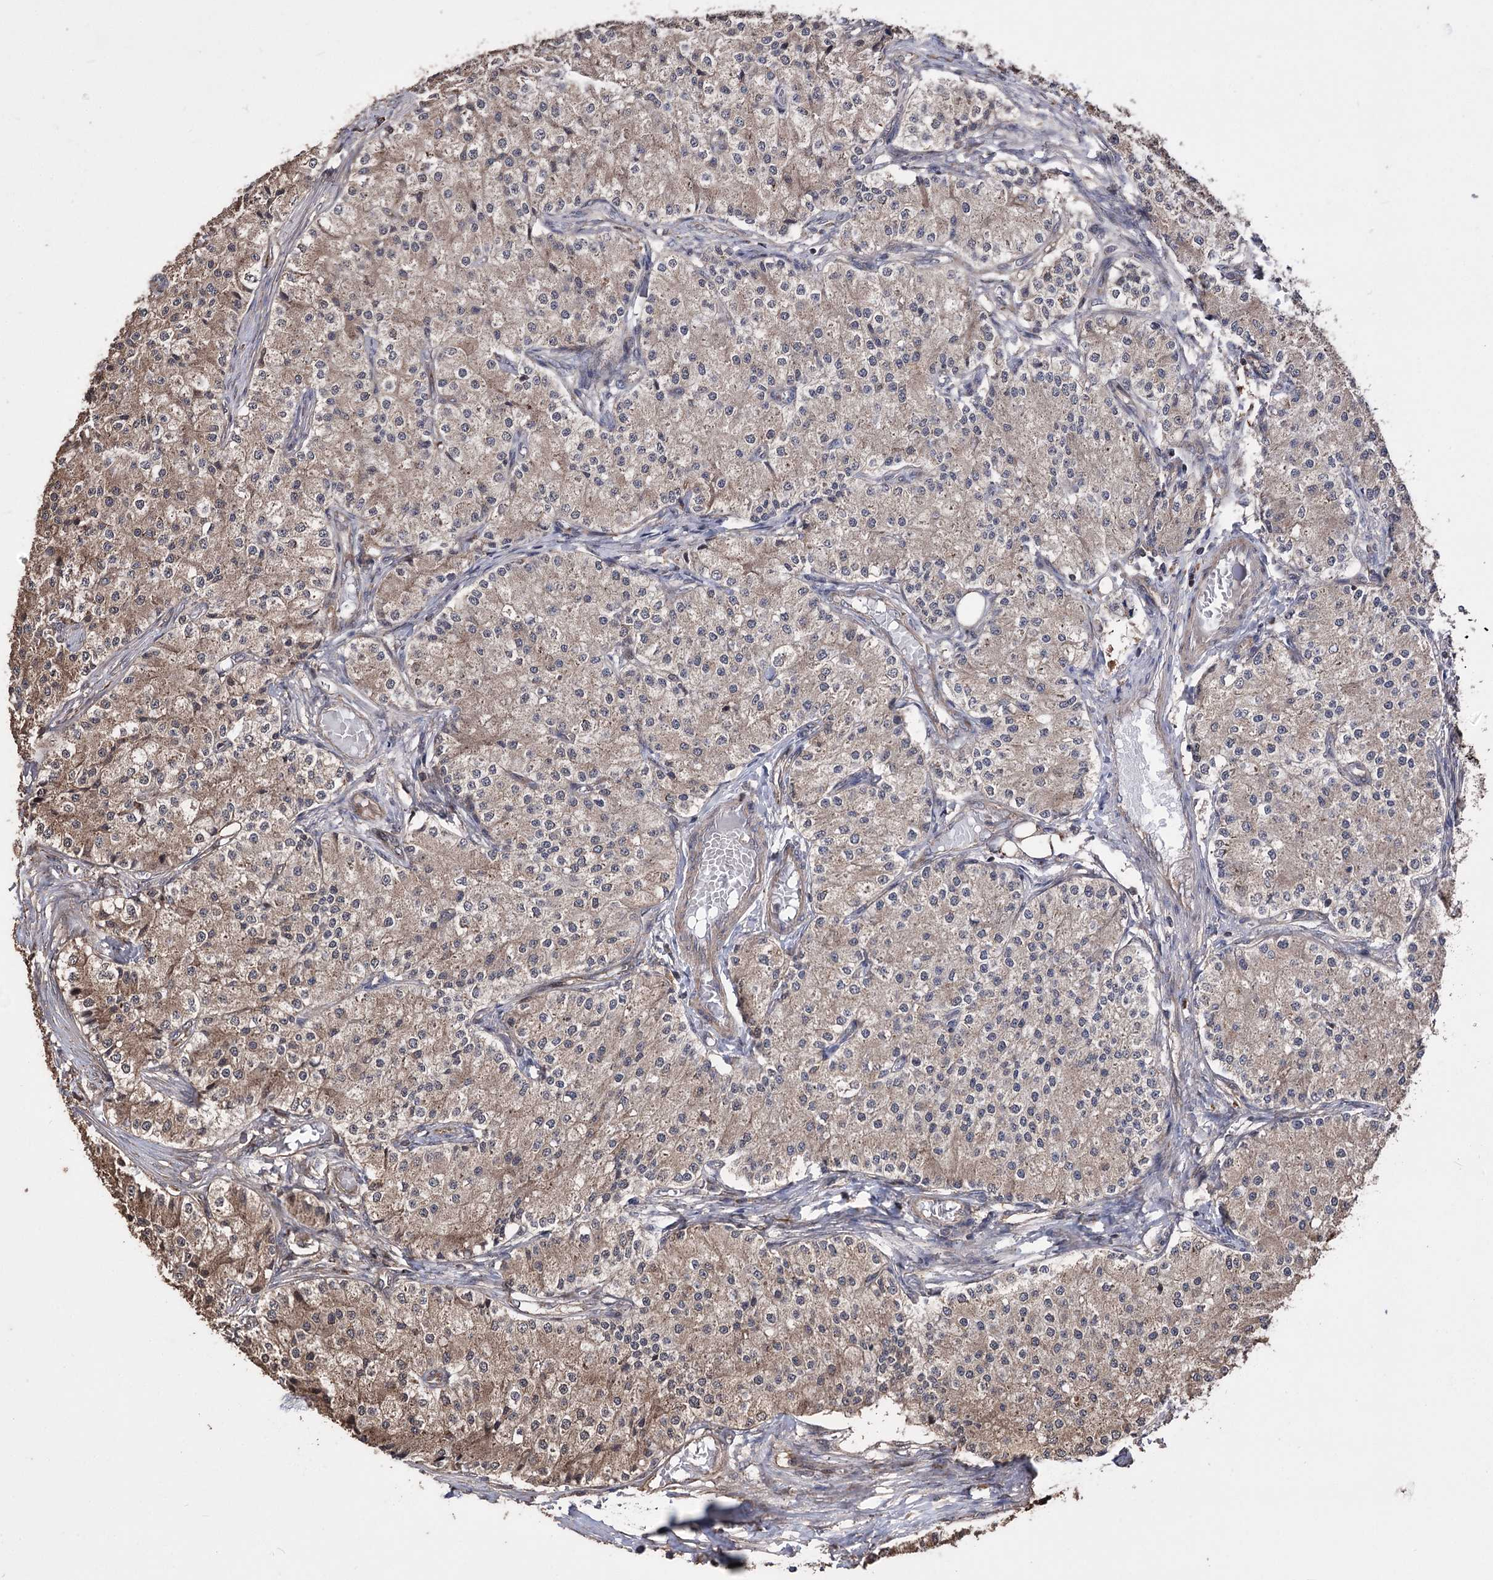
{"staining": {"intensity": "weak", "quantity": ">75%", "location": "cytoplasmic/membranous"}, "tissue": "carcinoid", "cell_type": "Tumor cells", "image_type": "cancer", "snomed": [{"axis": "morphology", "description": "Carcinoid, malignant, NOS"}, {"axis": "topography", "description": "Colon"}], "caption": "Immunohistochemical staining of carcinoid demonstrates weak cytoplasmic/membranous protein positivity in about >75% of tumor cells.", "gene": "RASSF3", "patient": {"sex": "female", "age": 52}}